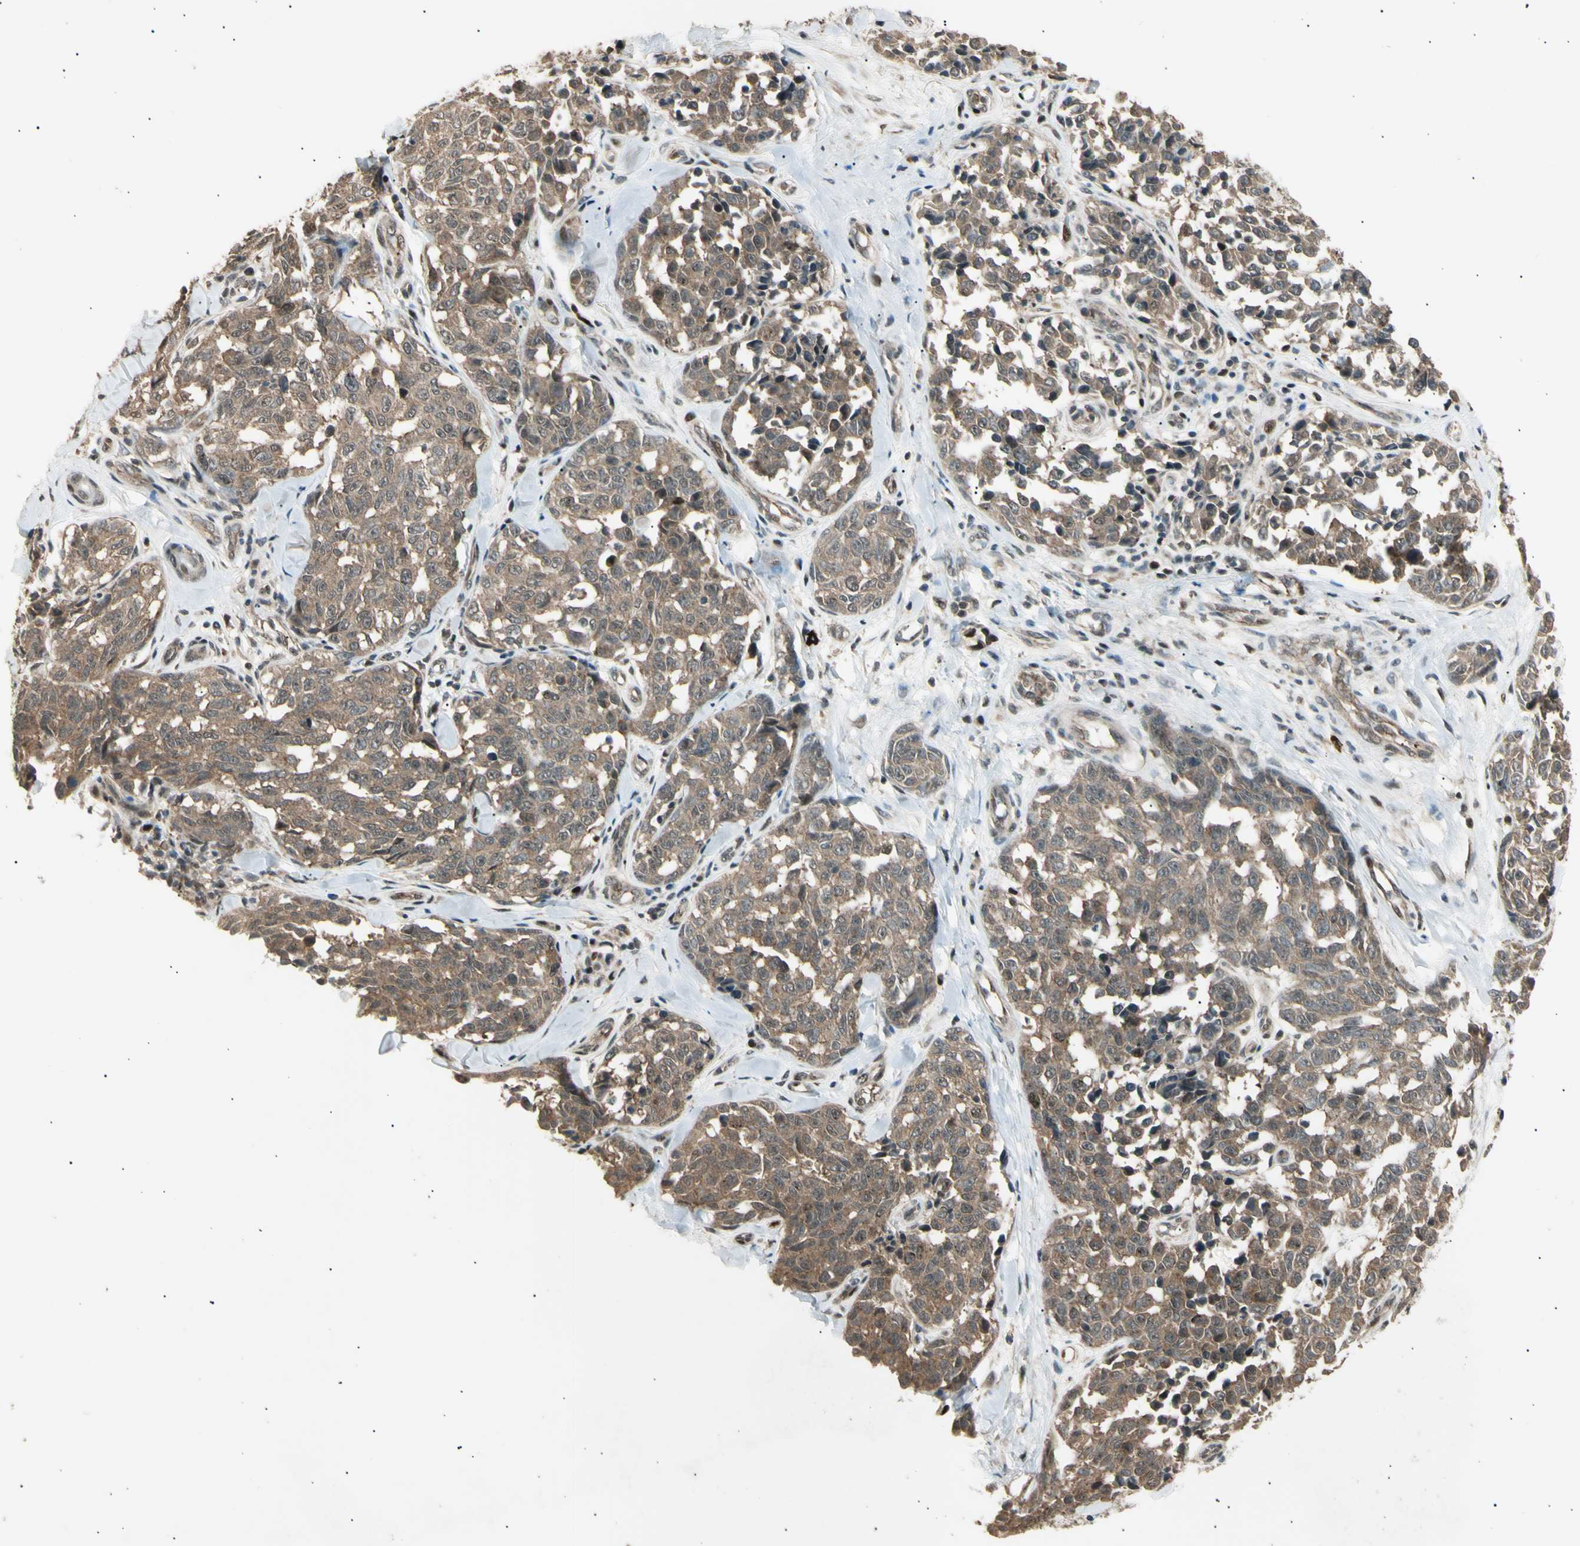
{"staining": {"intensity": "moderate", "quantity": ">75%", "location": "cytoplasmic/membranous"}, "tissue": "melanoma", "cell_type": "Tumor cells", "image_type": "cancer", "snomed": [{"axis": "morphology", "description": "Malignant melanoma, NOS"}, {"axis": "topography", "description": "Skin"}], "caption": "Immunohistochemistry photomicrograph of neoplastic tissue: human melanoma stained using immunohistochemistry shows medium levels of moderate protein expression localized specifically in the cytoplasmic/membranous of tumor cells, appearing as a cytoplasmic/membranous brown color.", "gene": "NUAK2", "patient": {"sex": "female", "age": 64}}